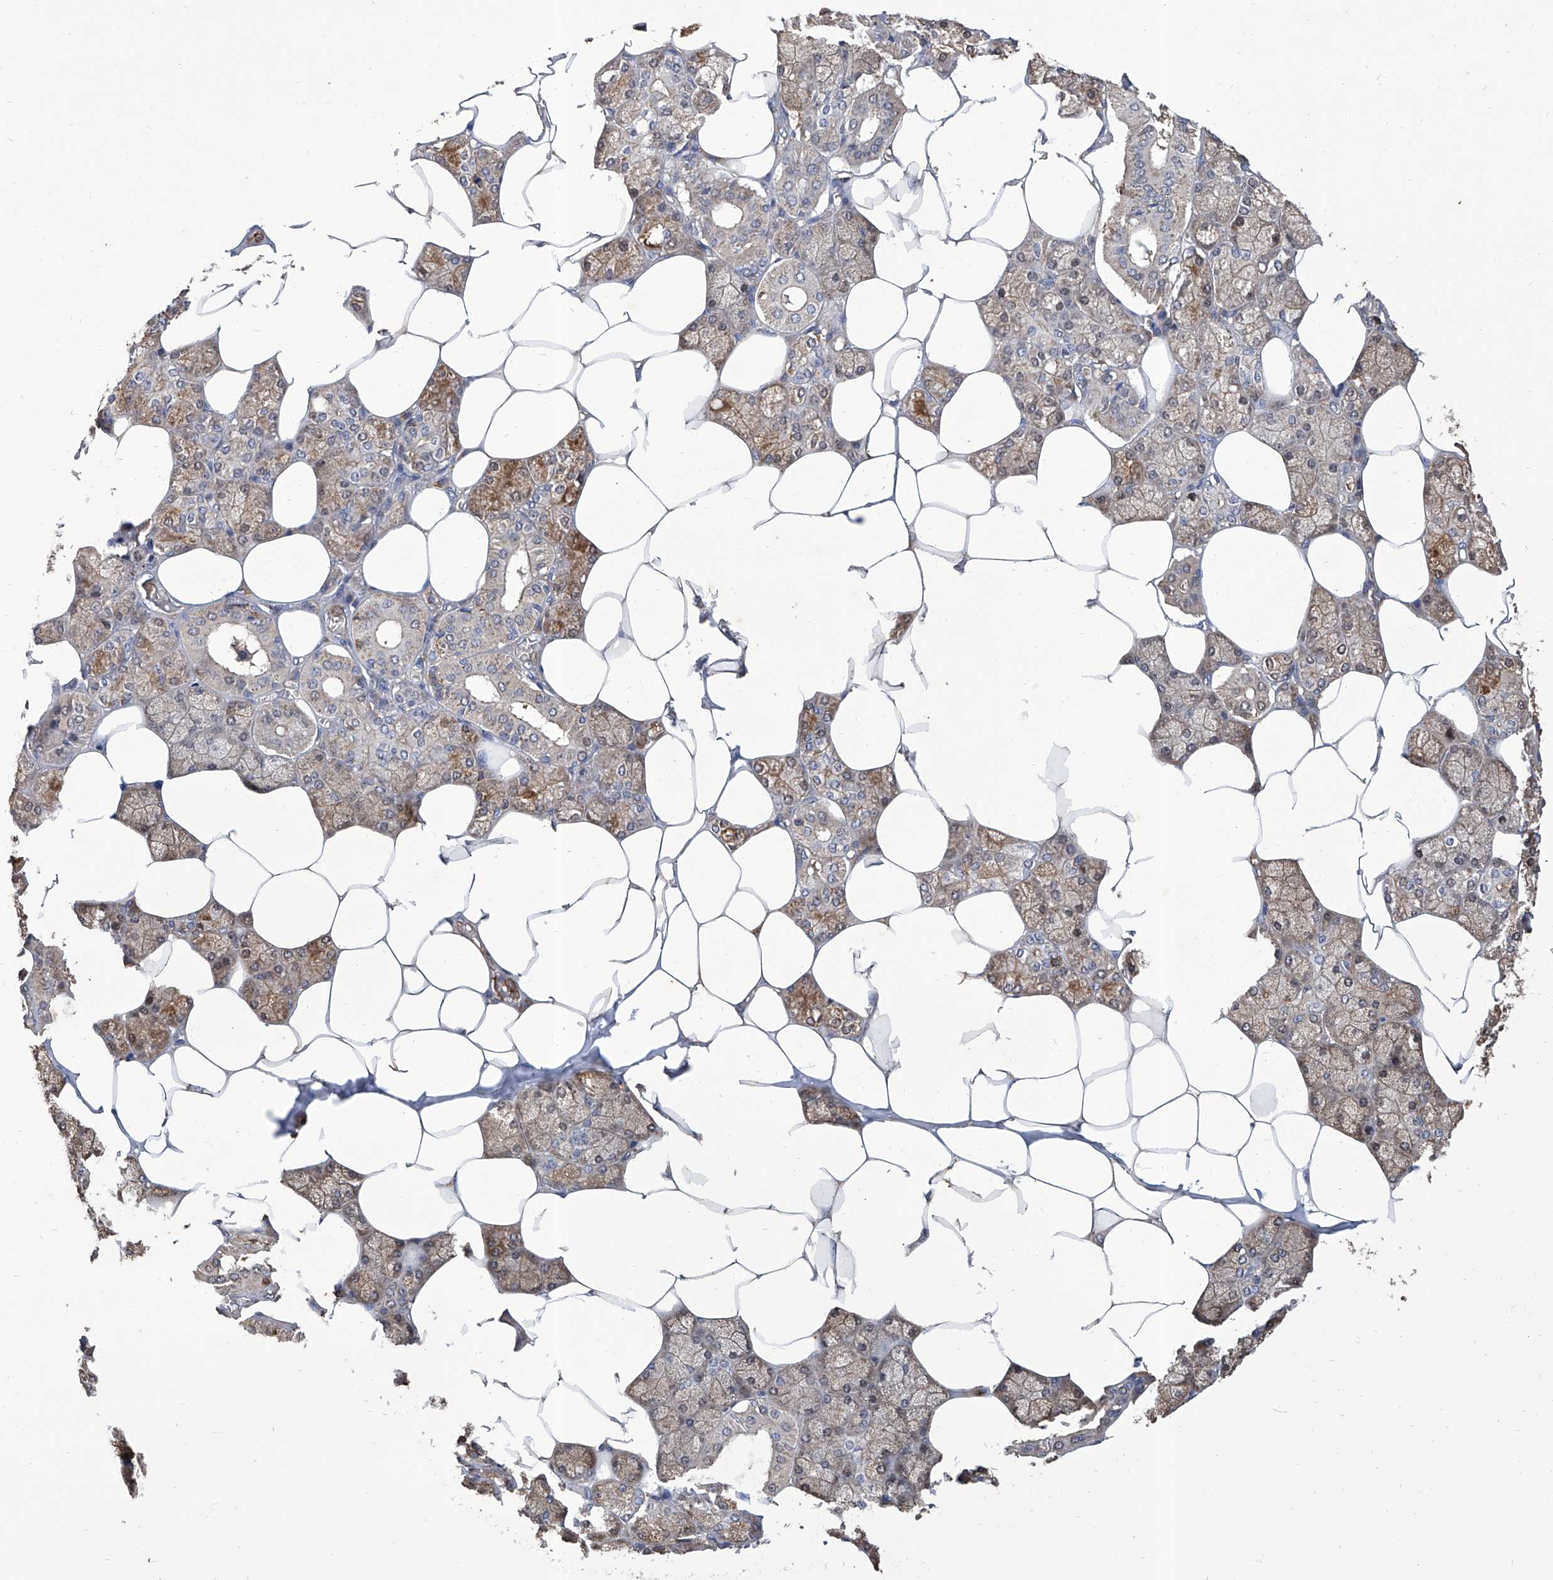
{"staining": {"intensity": "moderate", "quantity": "<25%", "location": "cytoplasmic/membranous"}, "tissue": "salivary gland", "cell_type": "Glandular cells", "image_type": "normal", "snomed": [{"axis": "morphology", "description": "Normal tissue, NOS"}, {"axis": "topography", "description": "Salivary gland"}], "caption": "Normal salivary gland exhibits moderate cytoplasmic/membranous expression in about <25% of glandular cells, visualized by immunohistochemistry.", "gene": "GPT", "patient": {"sex": "male", "age": 62}}